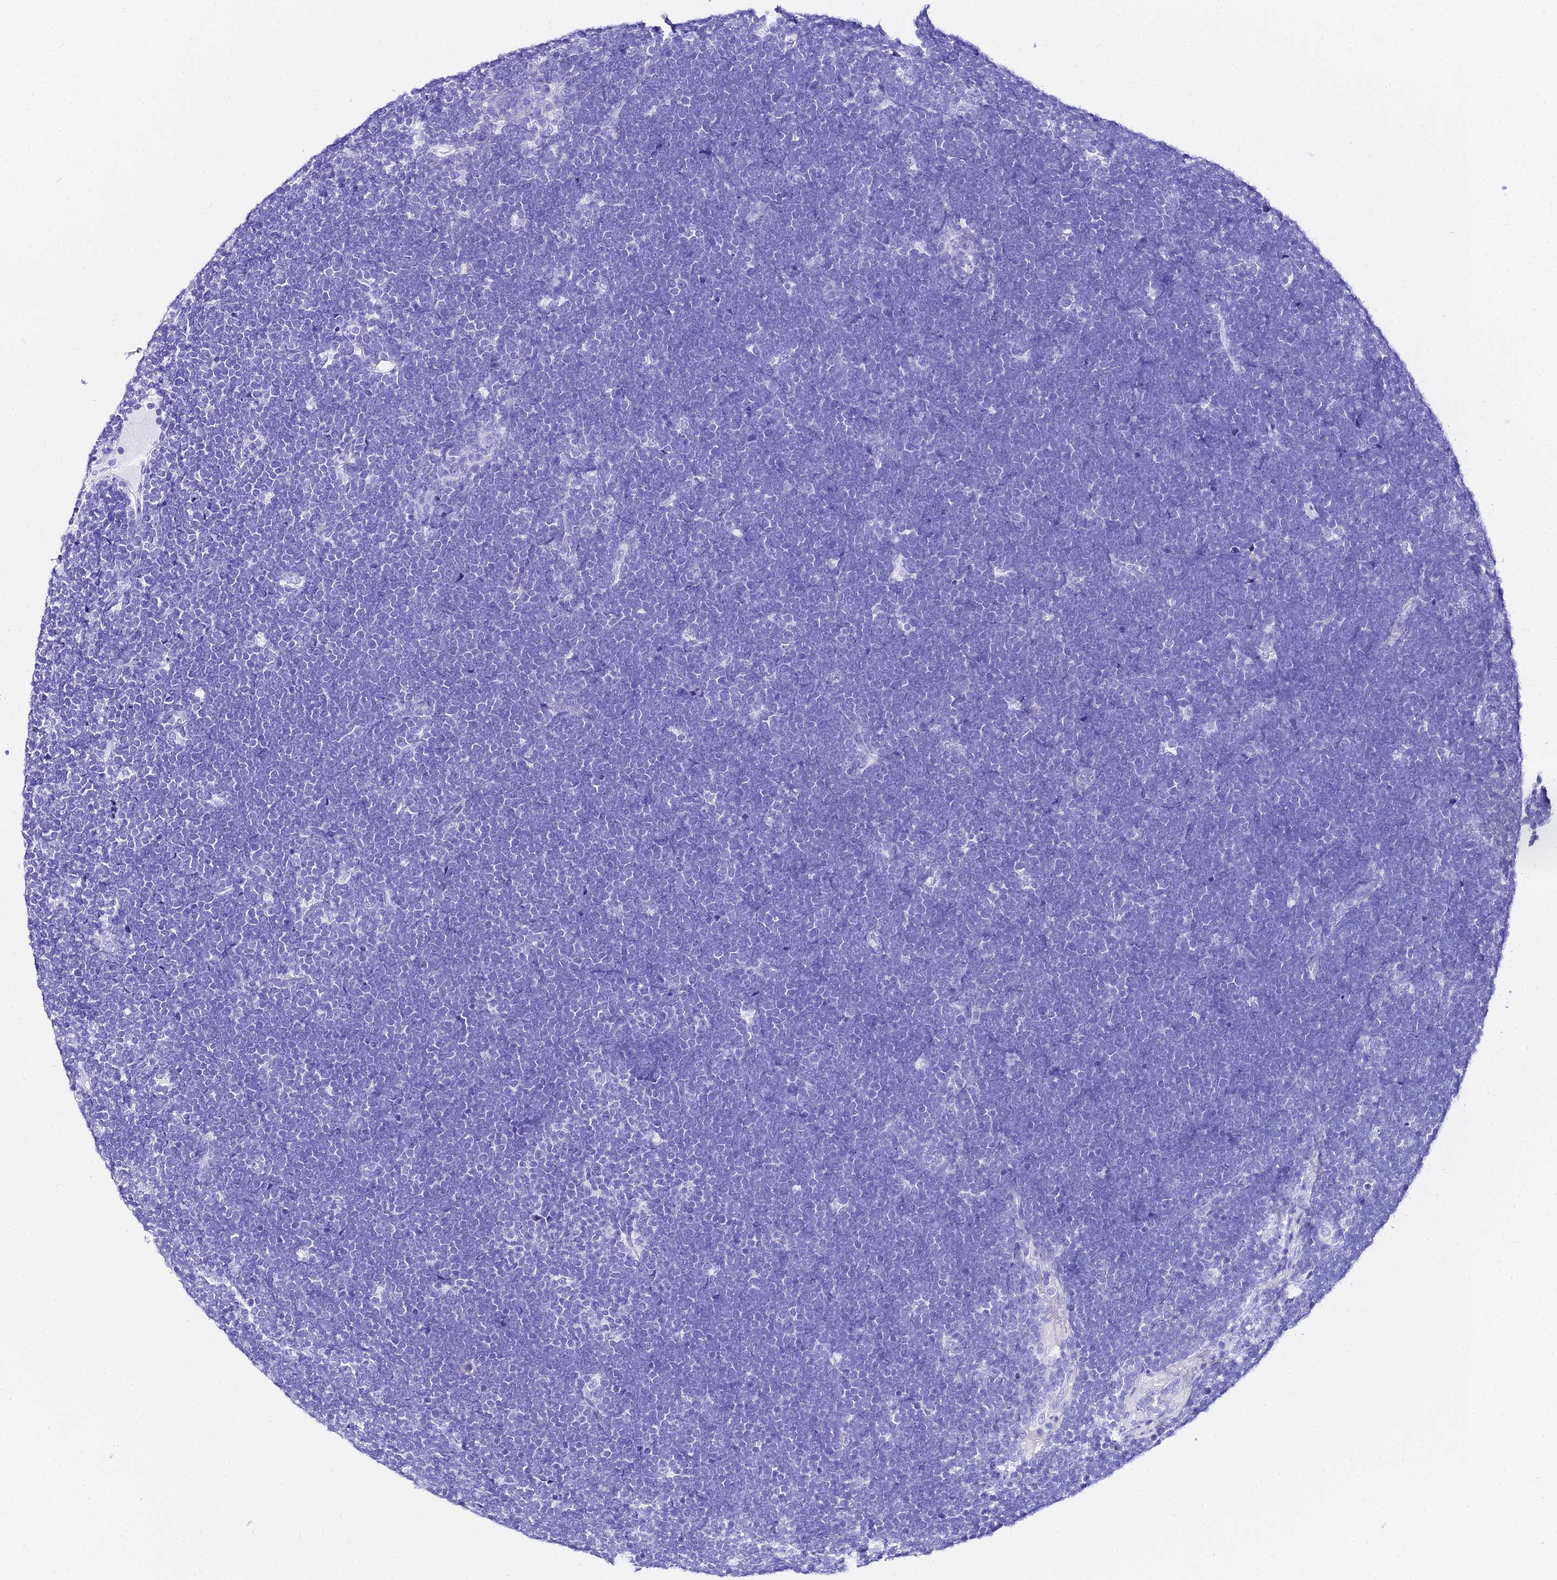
{"staining": {"intensity": "negative", "quantity": "none", "location": "none"}, "tissue": "lymphoma", "cell_type": "Tumor cells", "image_type": "cancer", "snomed": [{"axis": "morphology", "description": "Malignant lymphoma, non-Hodgkin's type, High grade"}, {"axis": "topography", "description": "Lymph node"}], "caption": "High magnification brightfield microscopy of lymphoma stained with DAB (brown) and counterstained with hematoxylin (blue): tumor cells show no significant staining.", "gene": "TRMT44", "patient": {"sex": "male", "age": 13}}